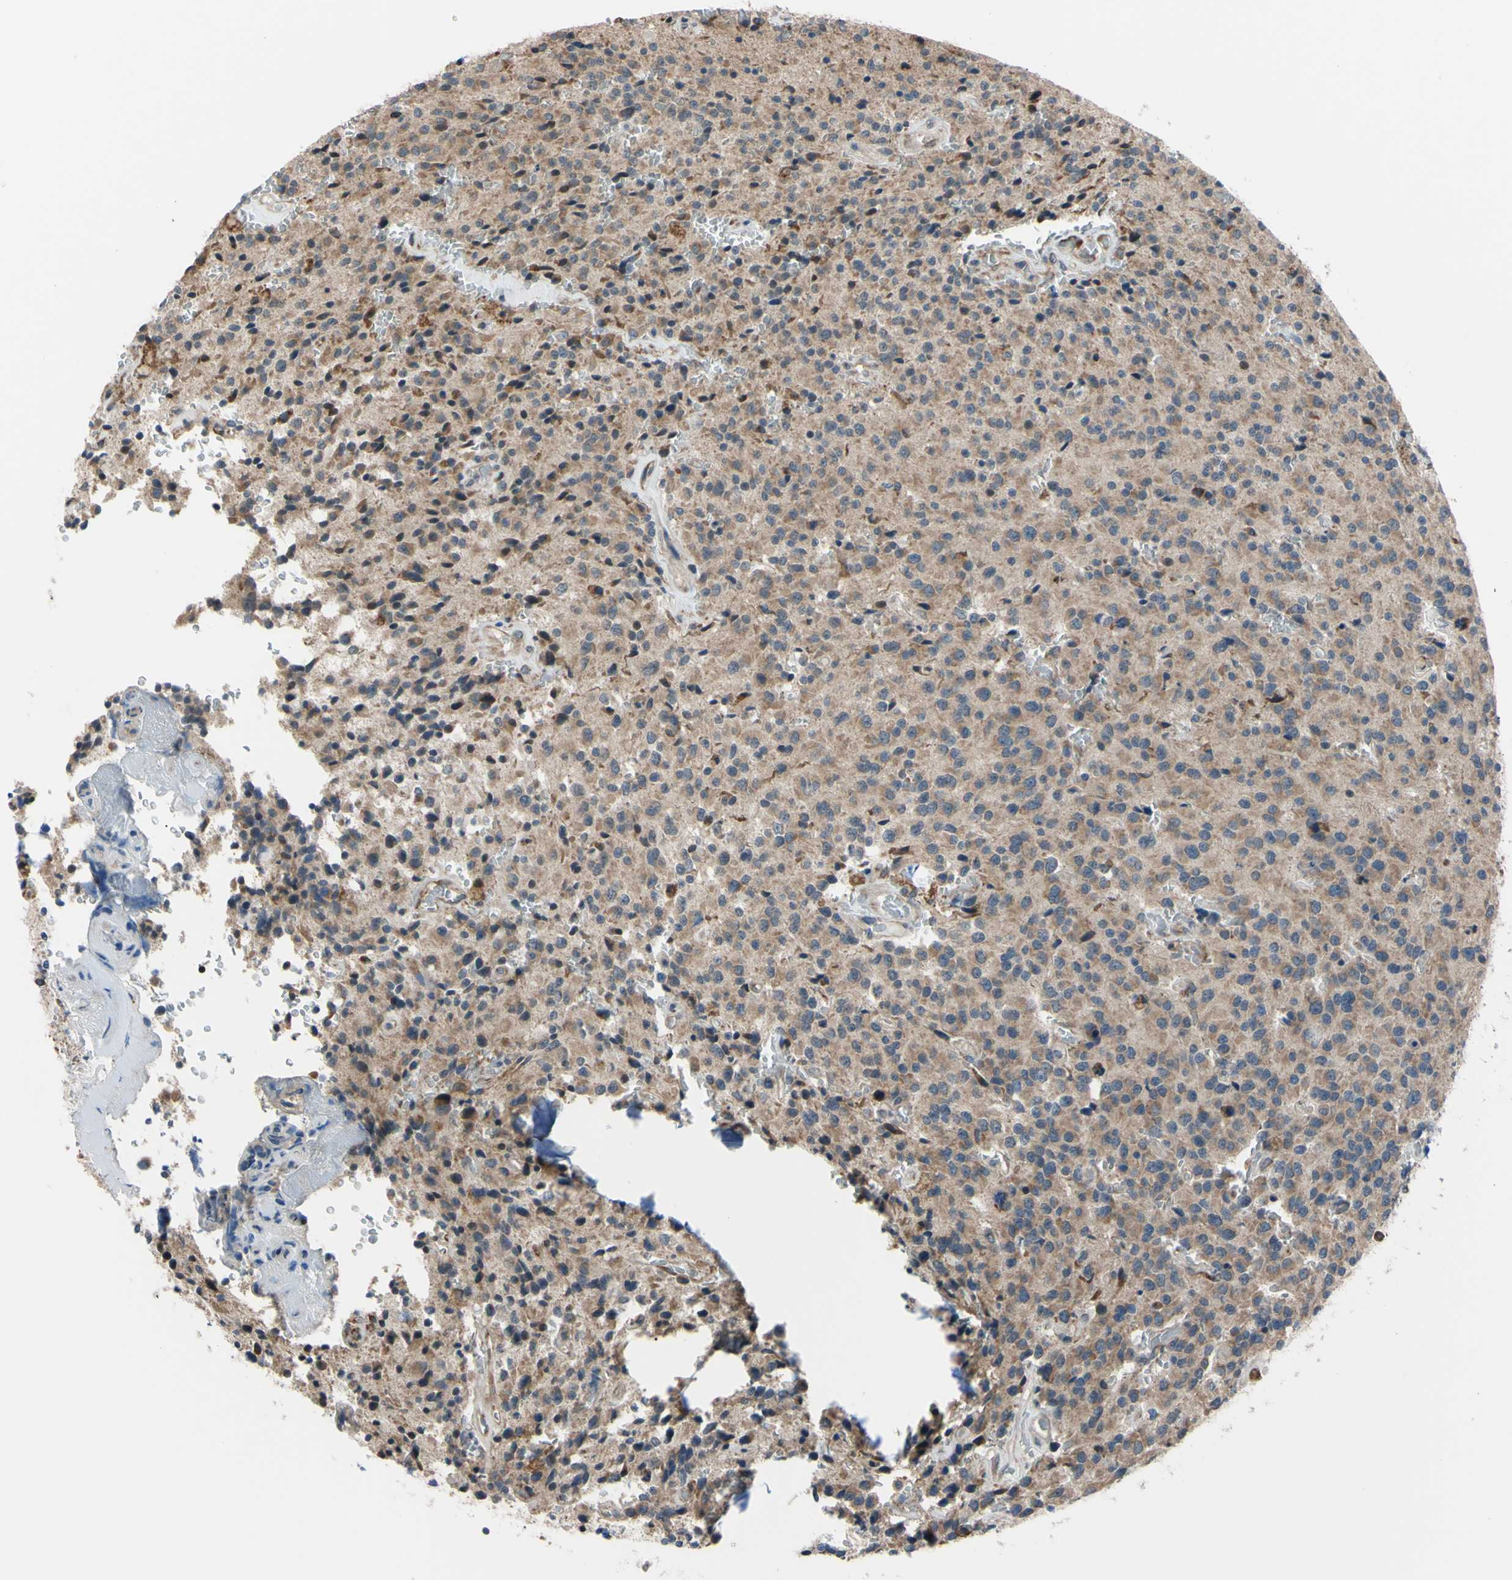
{"staining": {"intensity": "moderate", "quantity": ">75%", "location": "cytoplasmic/membranous"}, "tissue": "glioma", "cell_type": "Tumor cells", "image_type": "cancer", "snomed": [{"axis": "morphology", "description": "Glioma, malignant, Low grade"}, {"axis": "topography", "description": "Brain"}], "caption": "Immunohistochemistry of human low-grade glioma (malignant) reveals medium levels of moderate cytoplasmic/membranous positivity in about >75% of tumor cells. The staining was performed using DAB (3,3'-diaminobenzidine) to visualize the protein expression in brown, while the nuclei were stained in blue with hematoxylin (Magnification: 20x).", "gene": "BMF", "patient": {"sex": "male", "age": 58}}